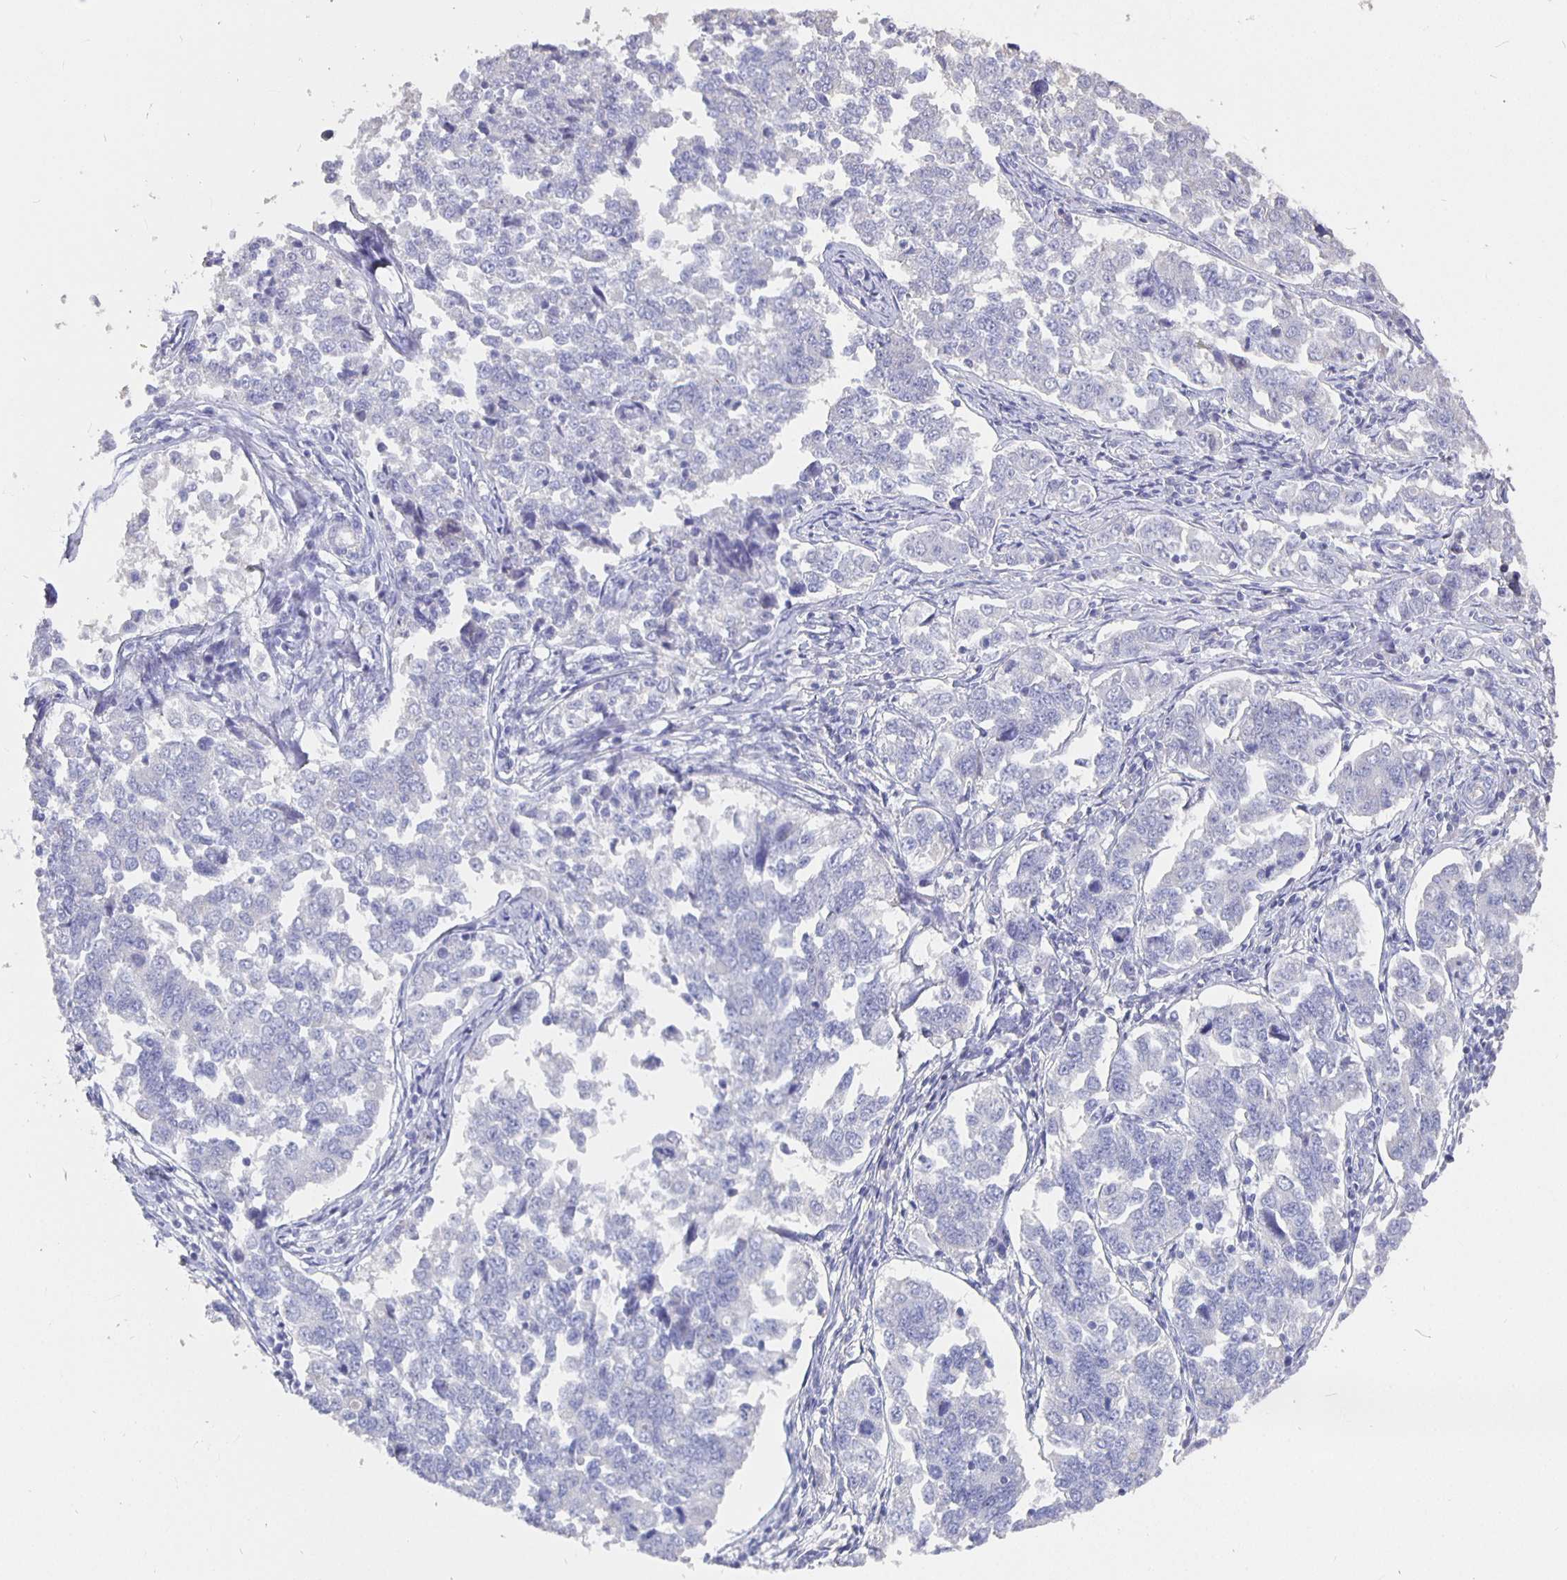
{"staining": {"intensity": "negative", "quantity": "none", "location": "none"}, "tissue": "endometrial cancer", "cell_type": "Tumor cells", "image_type": "cancer", "snomed": [{"axis": "morphology", "description": "Adenocarcinoma, NOS"}, {"axis": "topography", "description": "Endometrium"}], "caption": "Tumor cells show no significant positivity in endometrial cancer.", "gene": "CFAP74", "patient": {"sex": "female", "age": 43}}